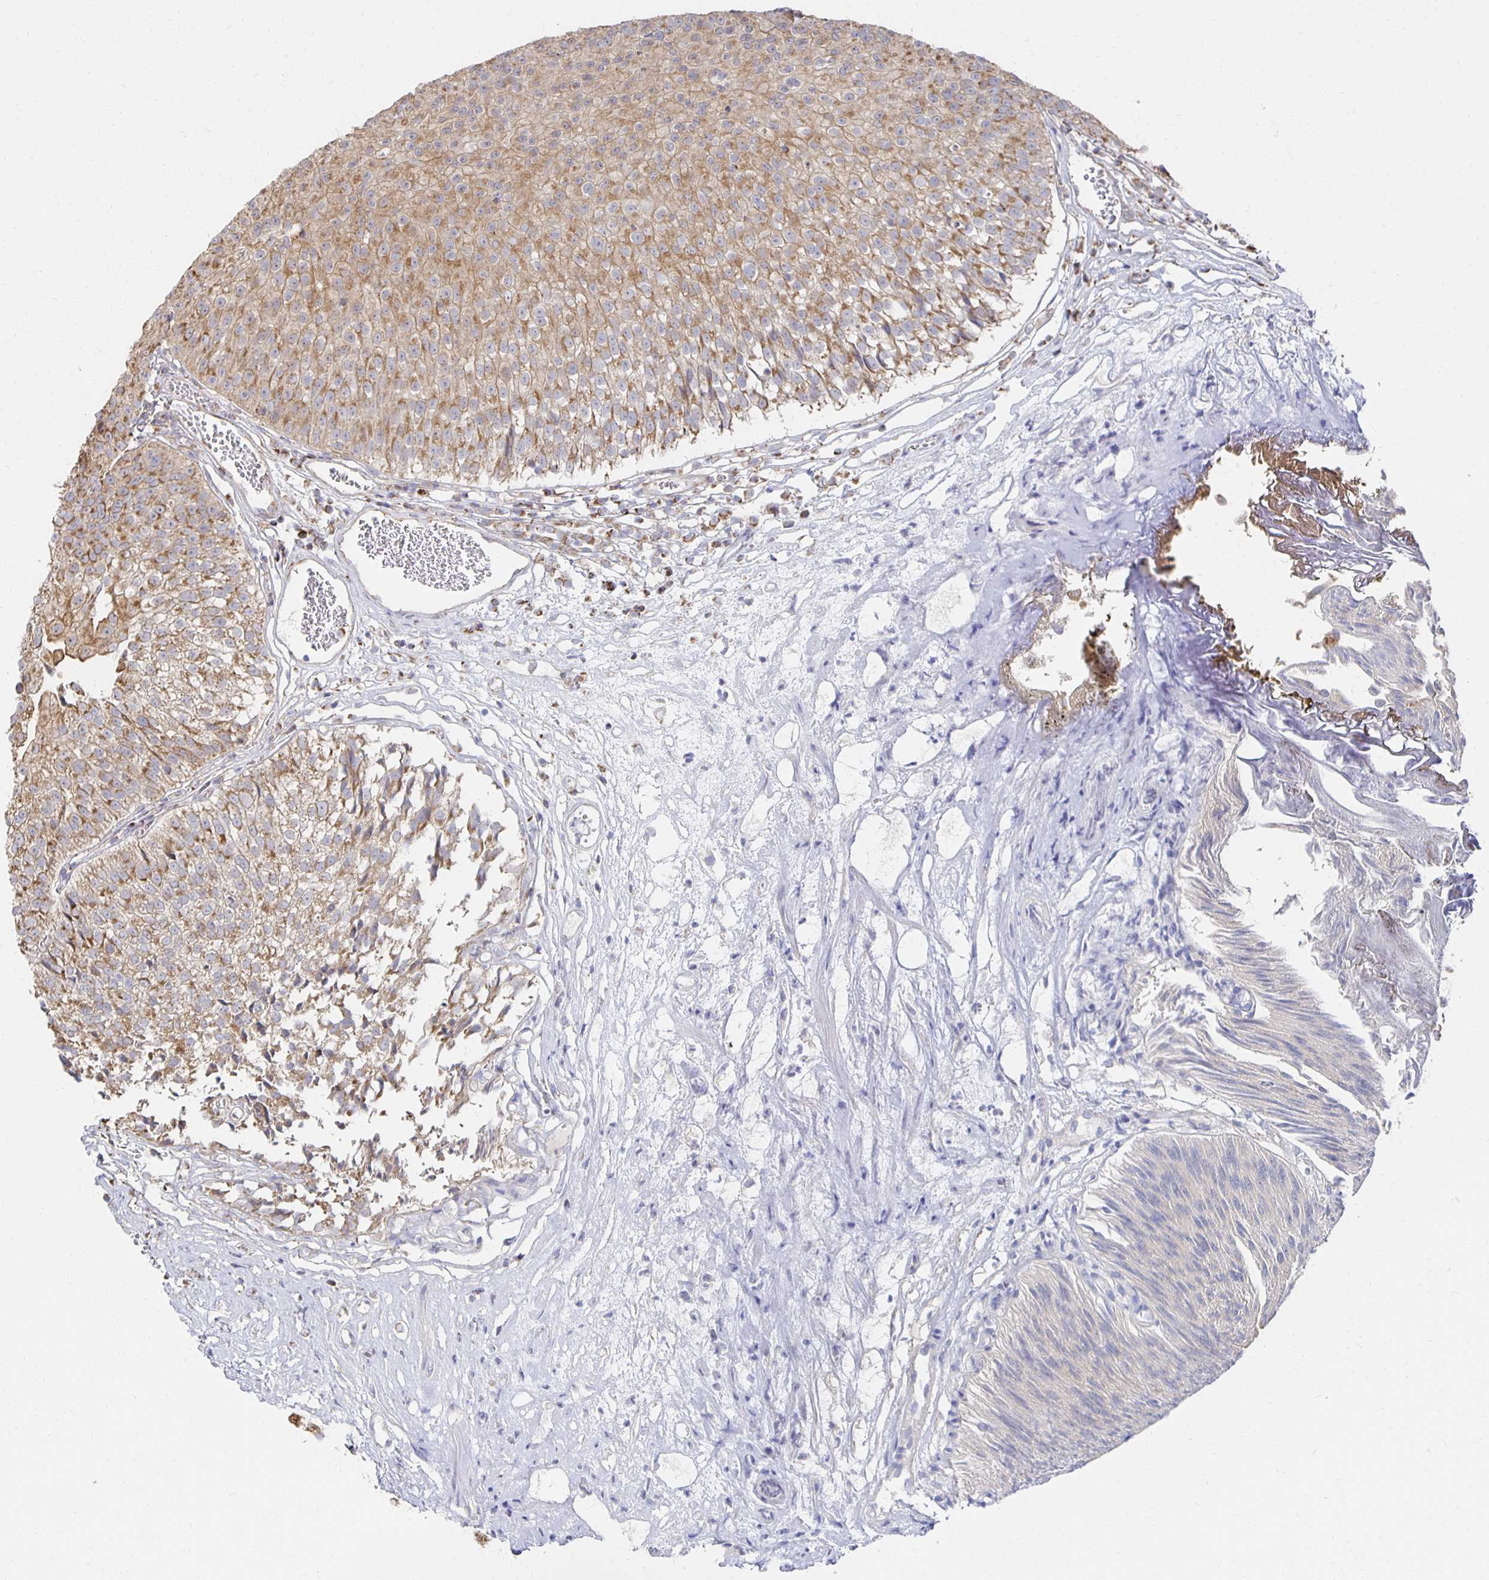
{"staining": {"intensity": "moderate", "quantity": ">75%", "location": "cytoplasmic/membranous"}, "tissue": "urothelial cancer", "cell_type": "Tumor cells", "image_type": "cancer", "snomed": [{"axis": "morphology", "description": "Urothelial carcinoma, Low grade"}, {"axis": "topography", "description": "Urinary bladder"}], "caption": "Immunohistochemistry (DAB) staining of human urothelial cancer exhibits moderate cytoplasmic/membranous protein positivity in approximately >75% of tumor cells.", "gene": "NKX2-8", "patient": {"sex": "male", "age": 80}}